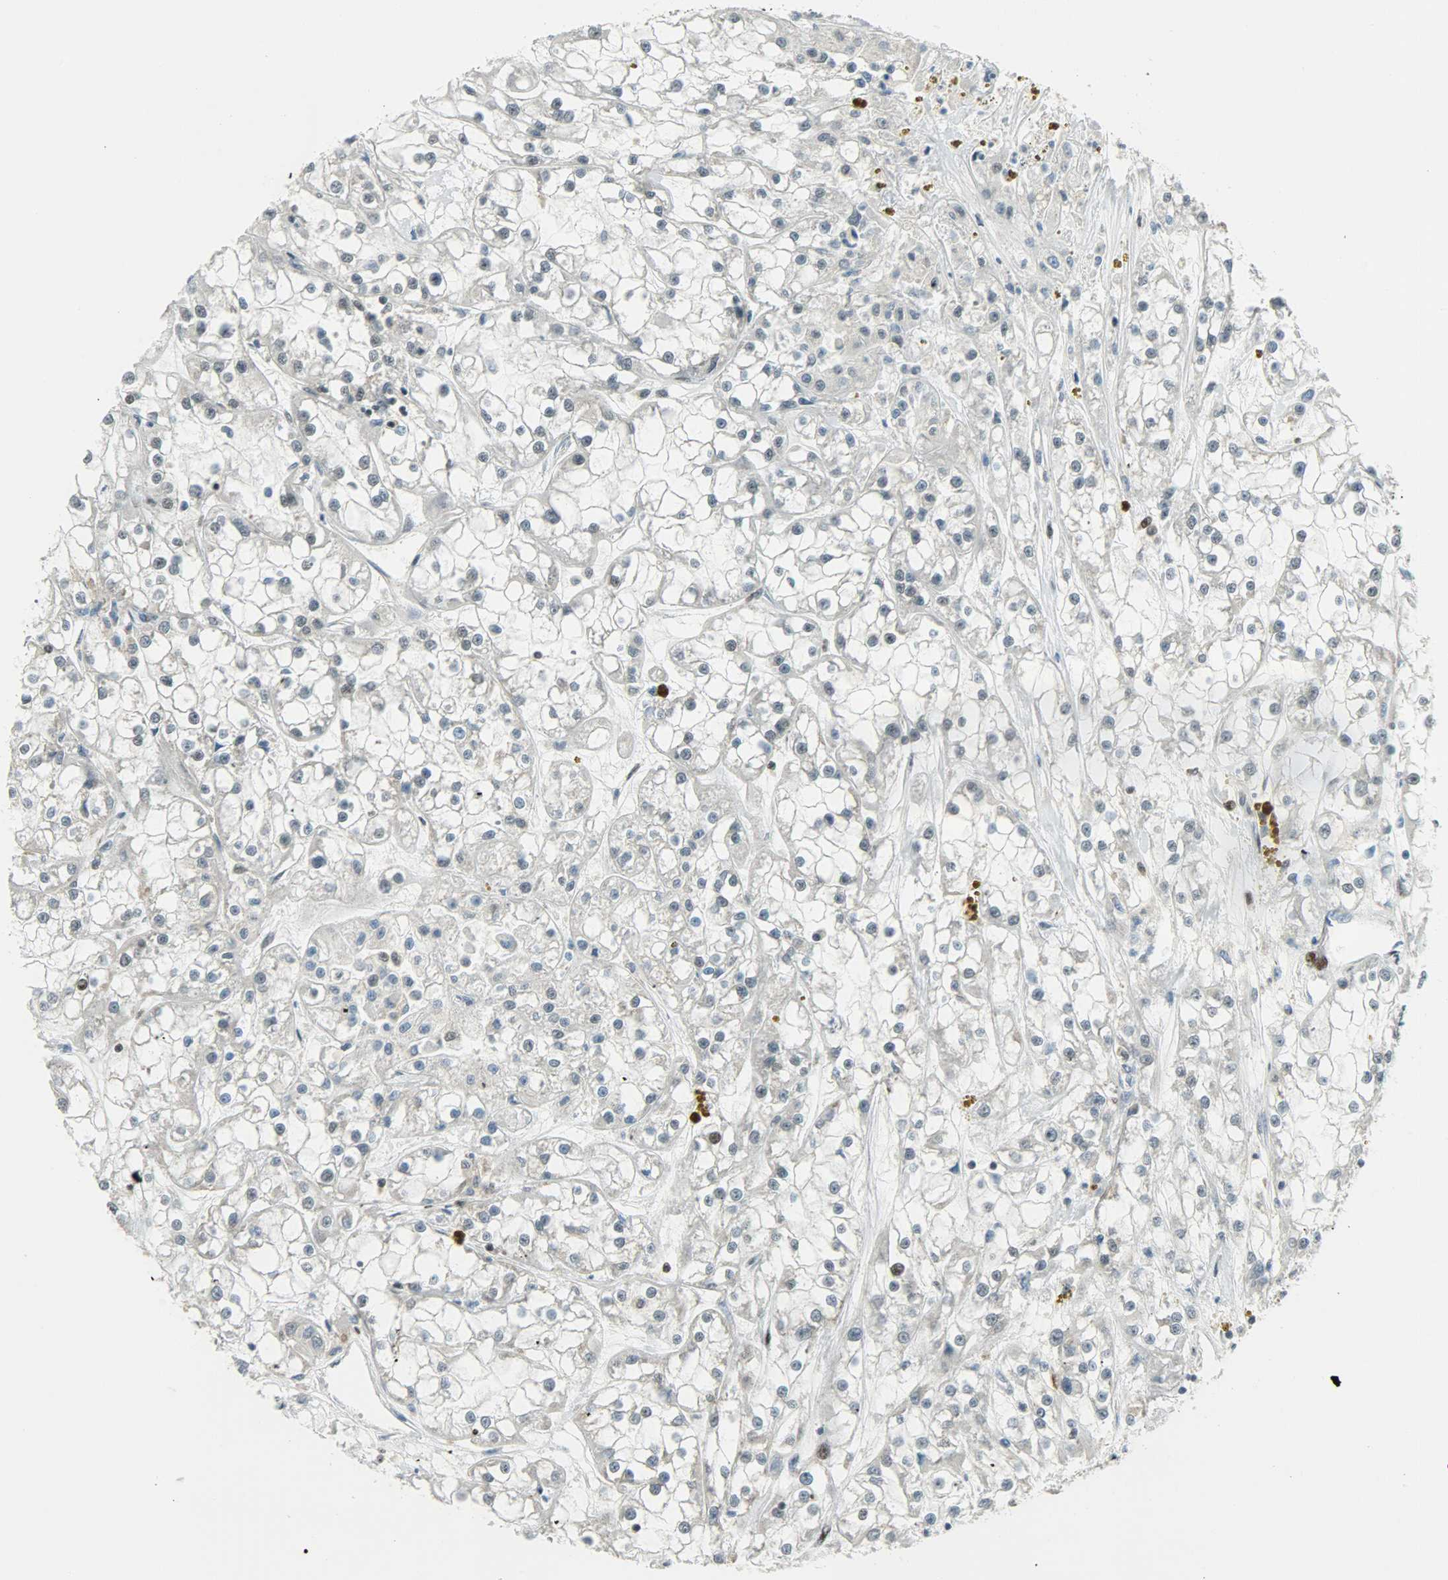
{"staining": {"intensity": "negative", "quantity": "none", "location": "none"}, "tissue": "renal cancer", "cell_type": "Tumor cells", "image_type": "cancer", "snomed": [{"axis": "morphology", "description": "Adenocarcinoma, NOS"}, {"axis": "topography", "description": "Kidney"}], "caption": "Immunohistochemistry (IHC) image of human renal adenocarcinoma stained for a protein (brown), which shows no positivity in tumor cells. (DAB (3,3'-diaminobenzidine) IHC, high magnification).", "gene": "IL15", "patient": {"sex": "female", "age": 52}}